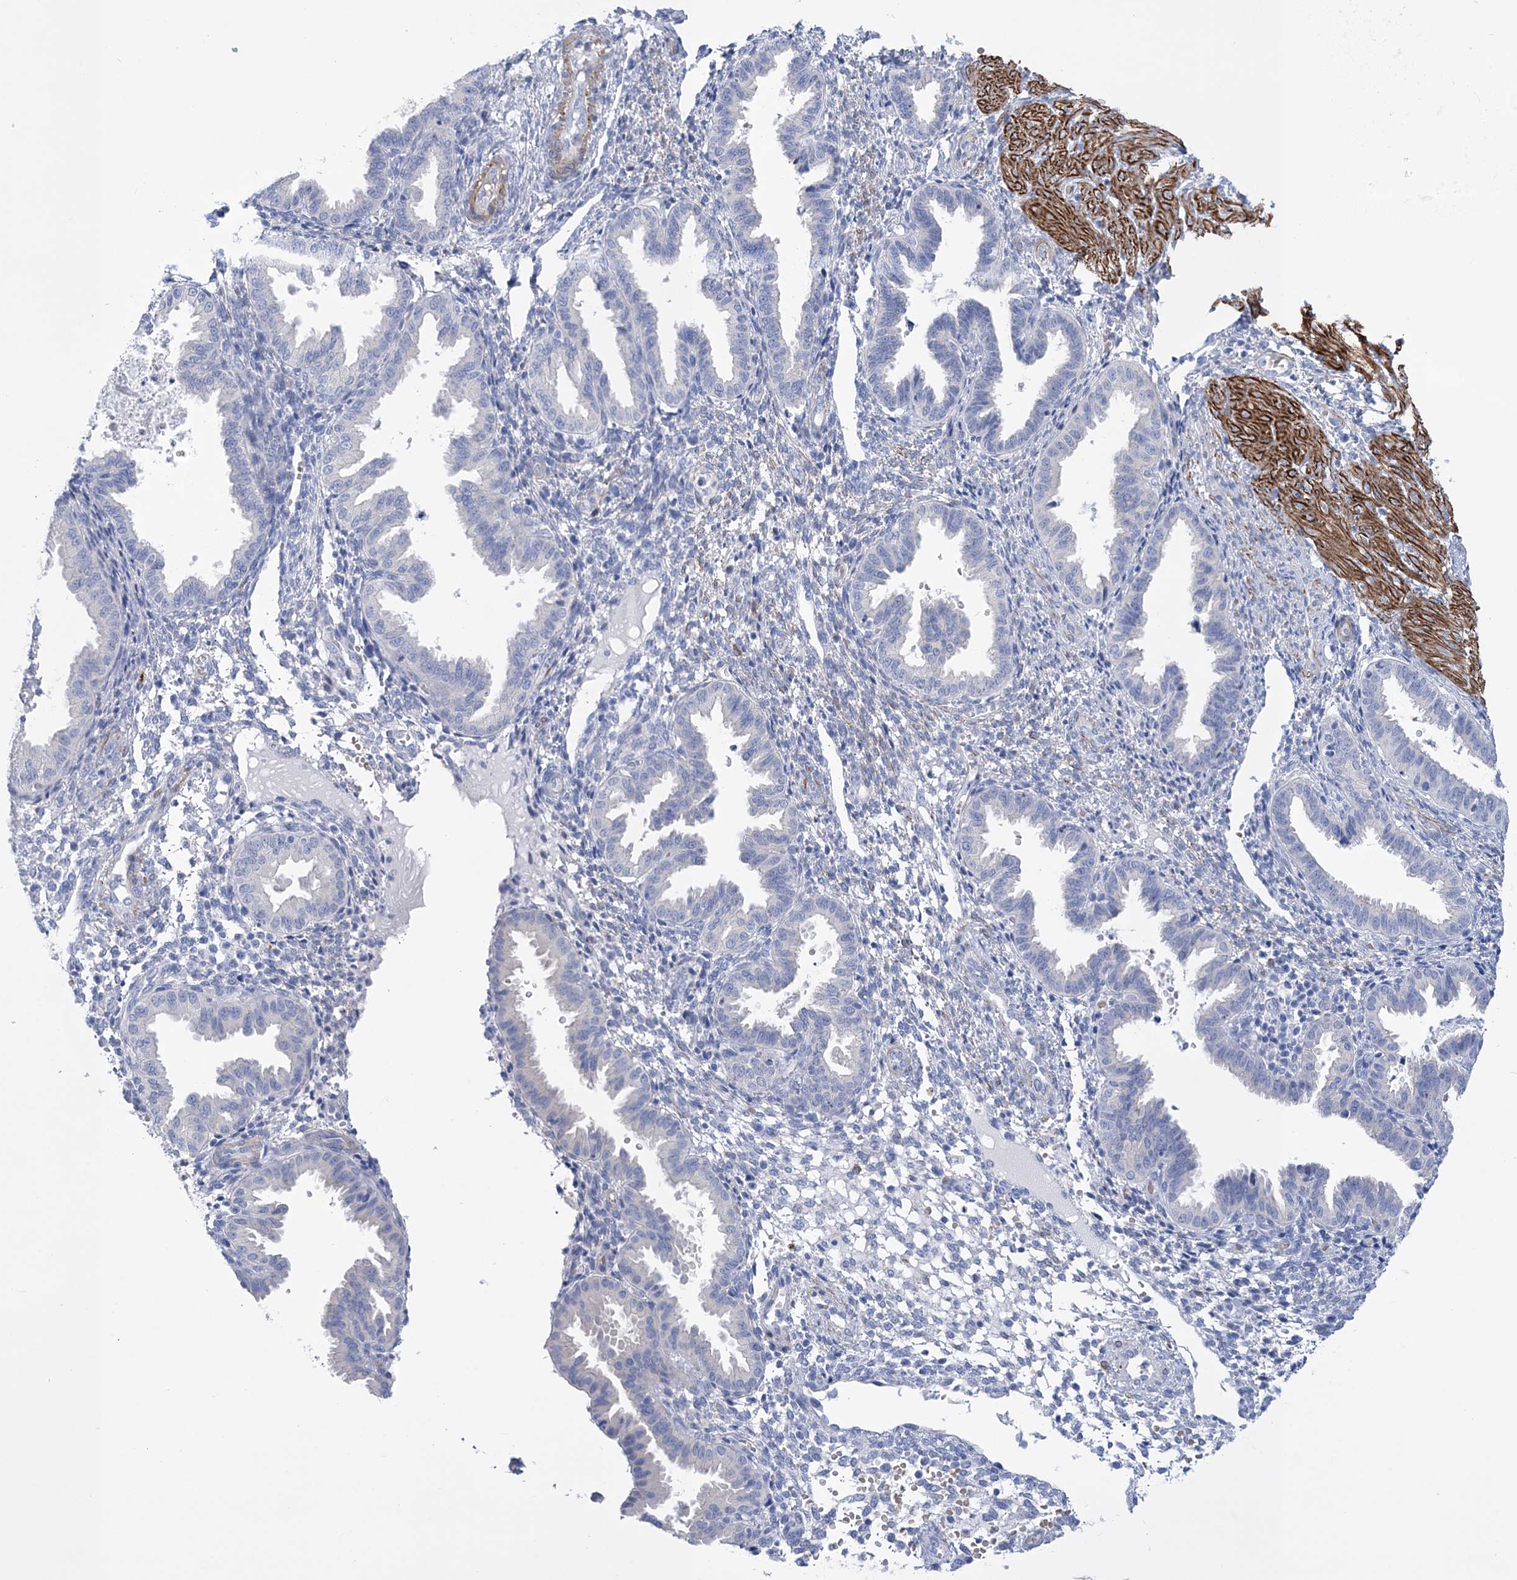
{"staining": {"intensity": "negative", "quantity": "none", "location": "none"}, "tissue": "endometrium", "cell_type": "Cells in endometrial stroma", "image_type": "normal", "snomed": [{"axis": "morphology", "description": "Normal tissue, NOS"}, {"axis": "topography", "description": "Endometrium"}], "caption": "IHC photomicrograph of benign endometrium stained for a protein (brown), which exhibits no staining in cells in endometrial stroma.", "gene": "WDR74", "patient": {"sex": "female", "age": 33}}